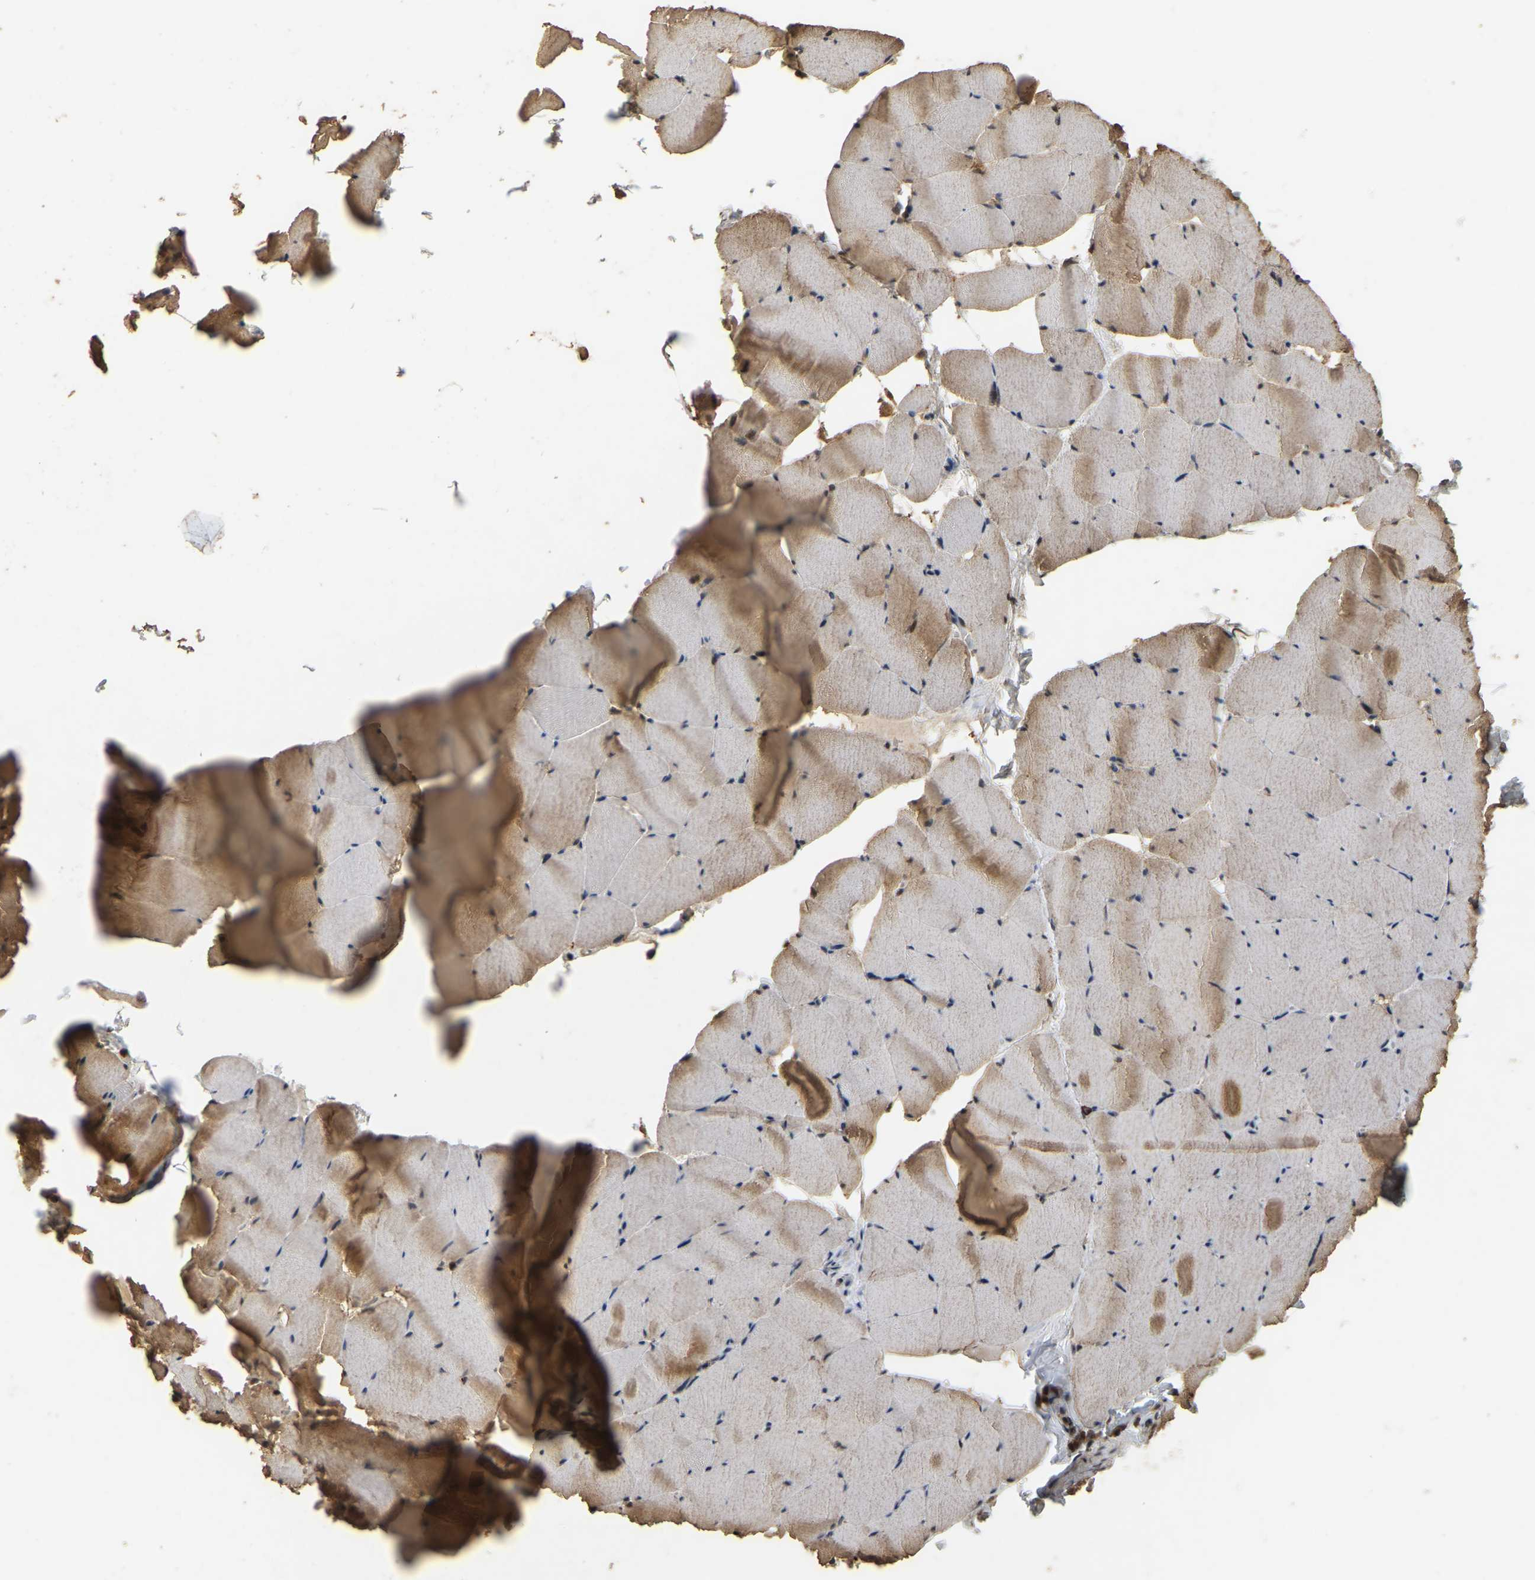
{"staining": {"intensity": "moderate", "quantity": "25%-75%", "location": "cytoplasmic/membranous"}, "tissue": "skeletal muscle", "cell_type": "Myocytes", "image_type": "normal", "snomed": [{"axis": "morphology", "description": "Normal tissue, NOS"}, {"axis": "topography", "description": "Skeletal muscle"}], "caption": "Normal skeletal muscle was stained to show a protein in brown. There is medium levels of moderate cytoplasmic/membranous staining in approximately 25%-75% of myocytes.", "gene": "BRF2", "patient": {"sex": "male", "age": 62}}